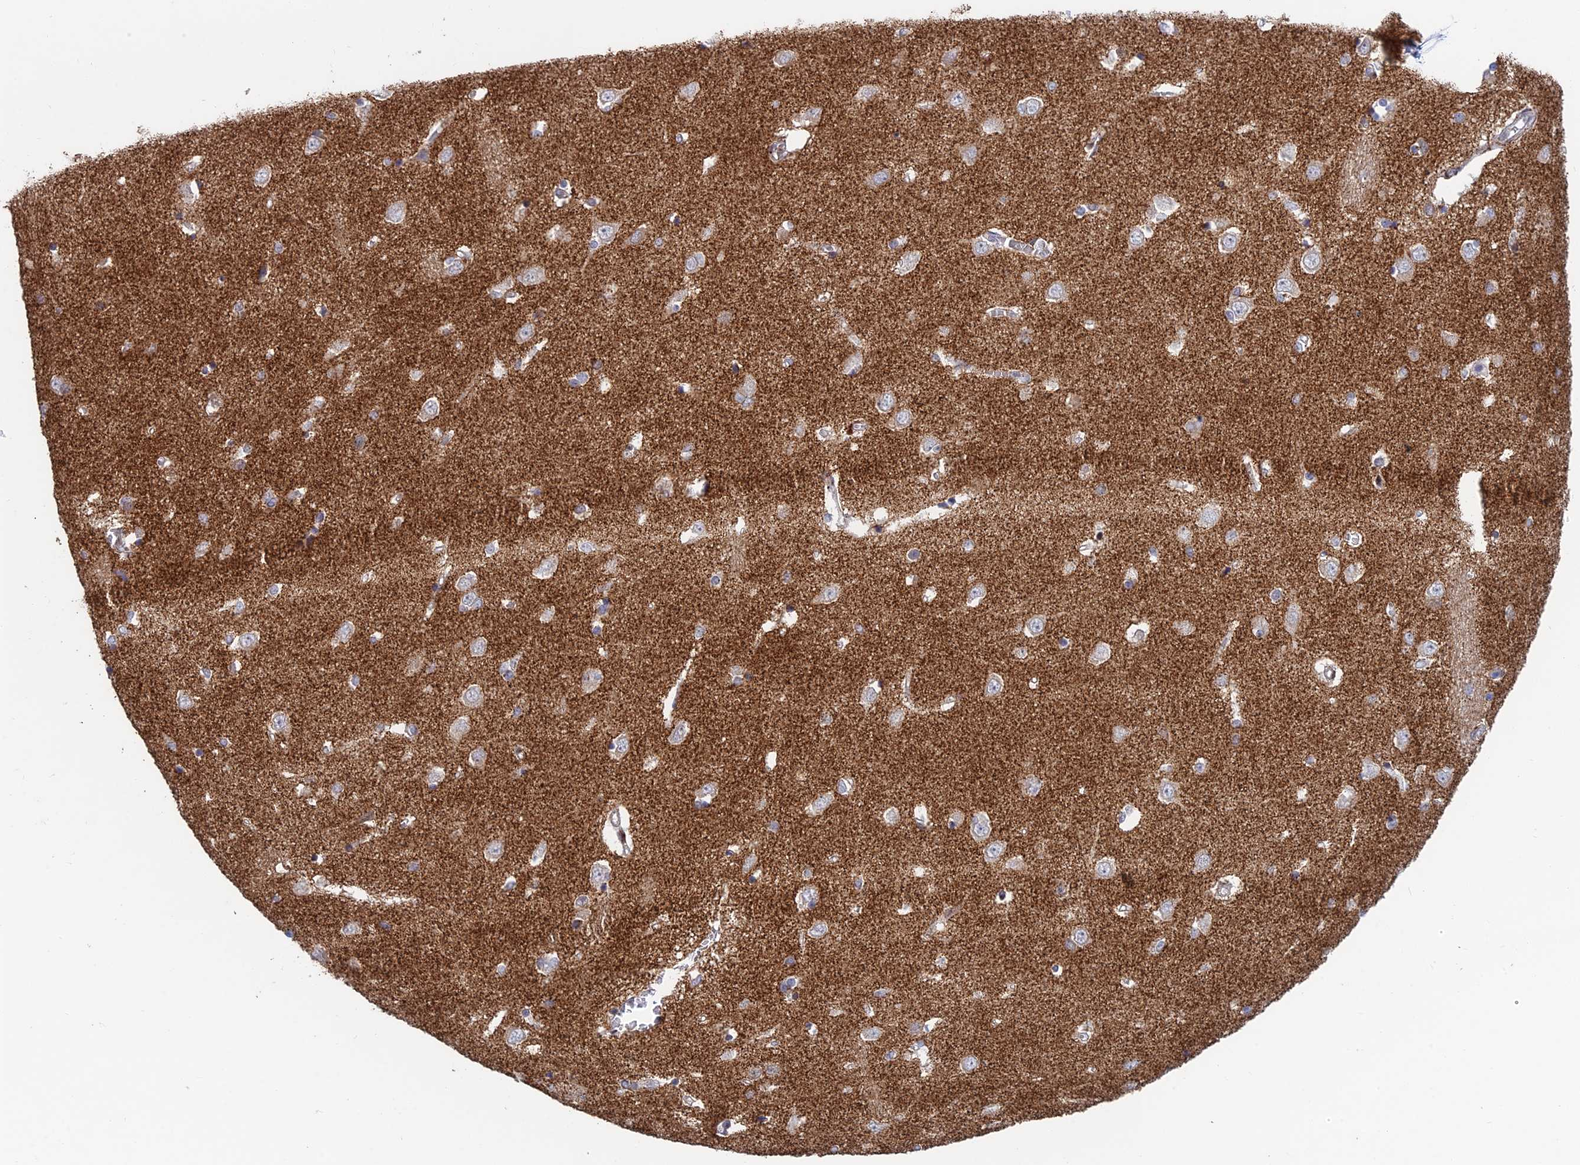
{"staining": {"intensity": "negative", "quantity": "none", "location": "none"}, "tissue": "caudate", "cell_type": "Glial cells", "image_type": "normal", "snomed": [{"axis": "morphology", "description": "Normal tissue, NOS"}, {"axis": "topography", "description": "Lateral ventricle wall"}], "caption": "High magnification brightfield microscopy of normal caudate stained with DAB (brown) and counterstained with hematoxylin (blue): glial cells show no significant expression.", "gene": "FOXS1", "patient": {"sex": "male", "age": 37}}